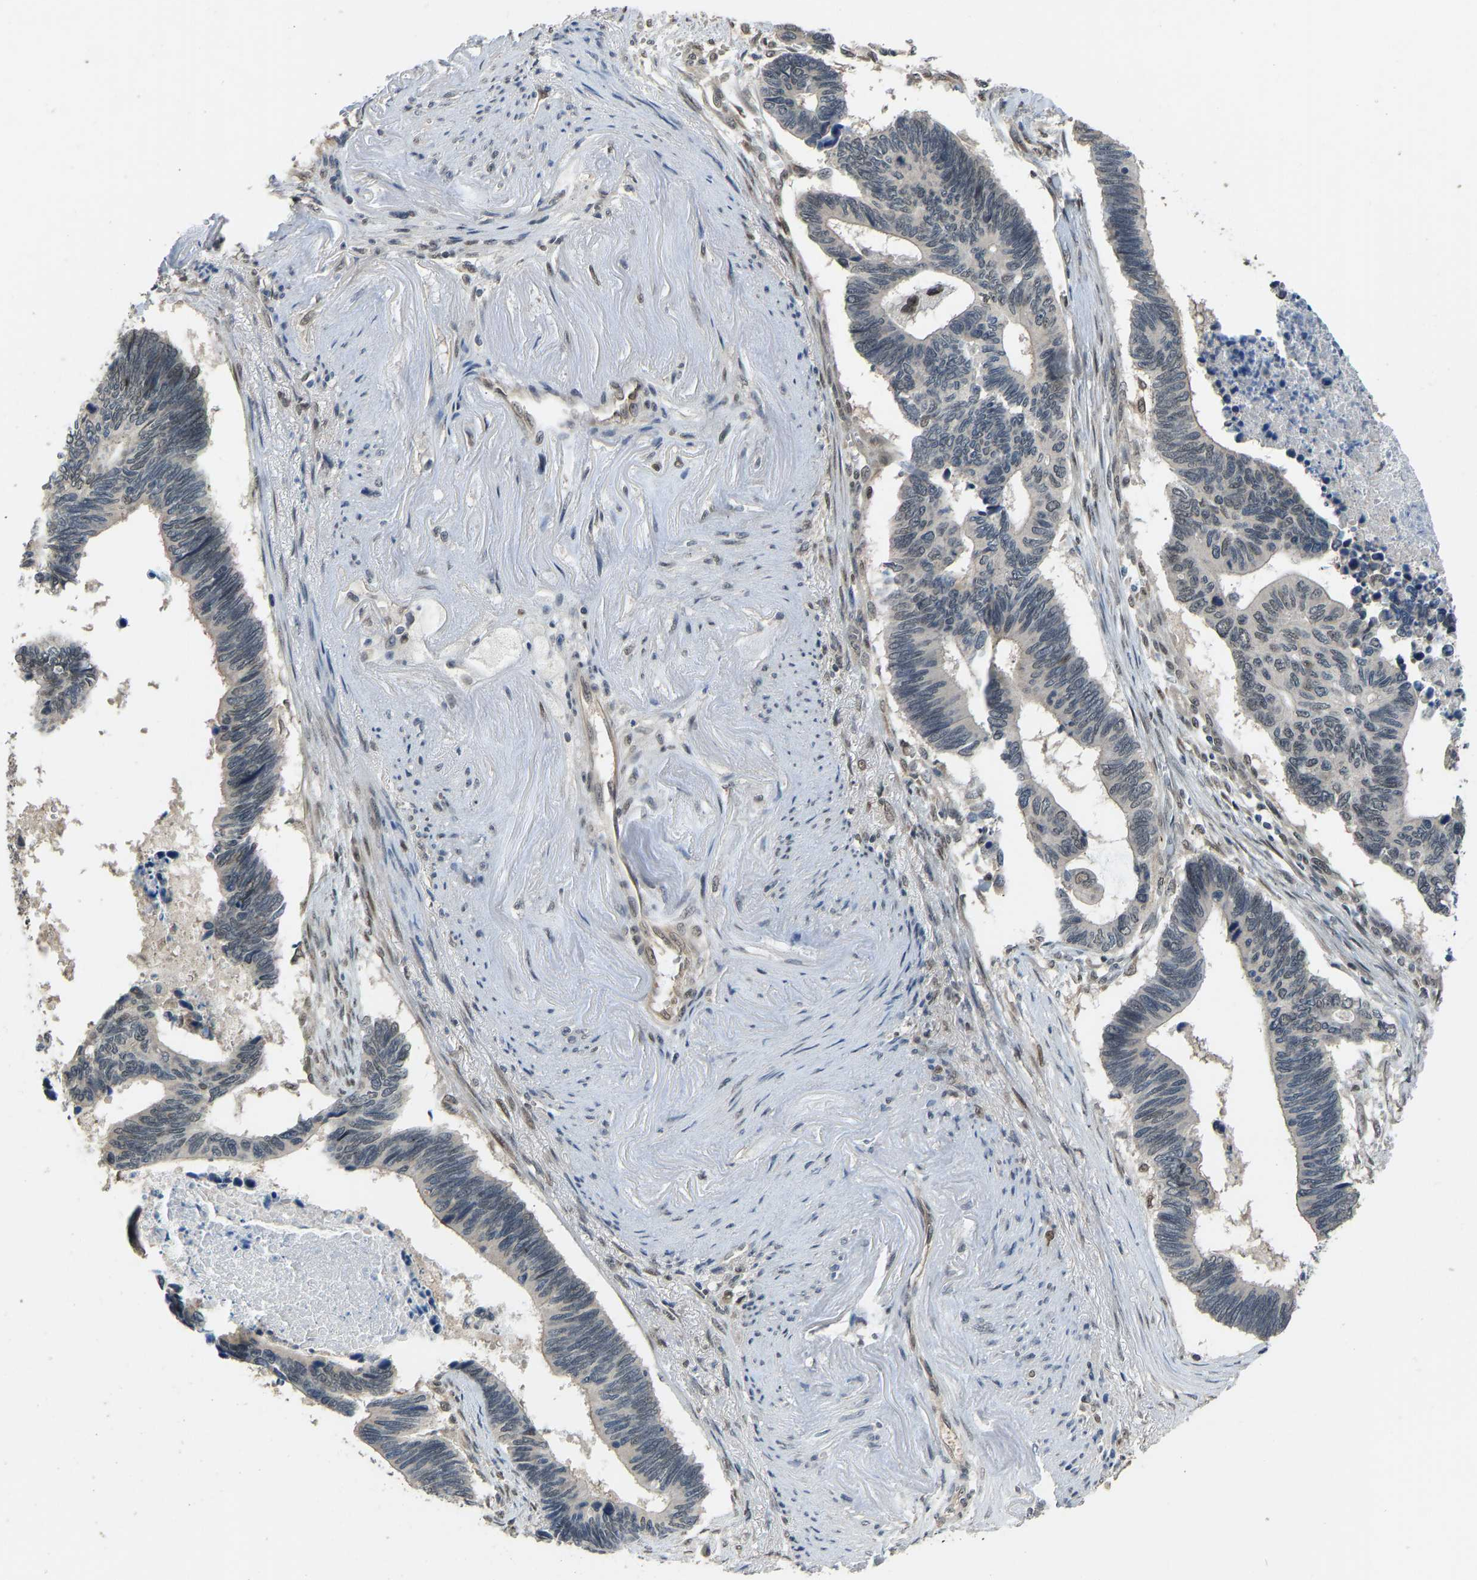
{"staining": {"intensity": "negative", "quantity": "none", "location": "none"}, "tissue": "pancreatic cancer", "cell_type": "Tumor cells", "image_type": "cancer", "snomed": [{"axis": "morphology", "description": "Adenocarcinoma, NOS"}, {"axis": "topography", "description": "Pancreas"}], "caption": "An image of adenocarcinoma (pancreatic) stained for a protein shows no brown staining in tumor cells.", "gene": "KPNA6", "patient": {"sex": "female", "age": 70}}